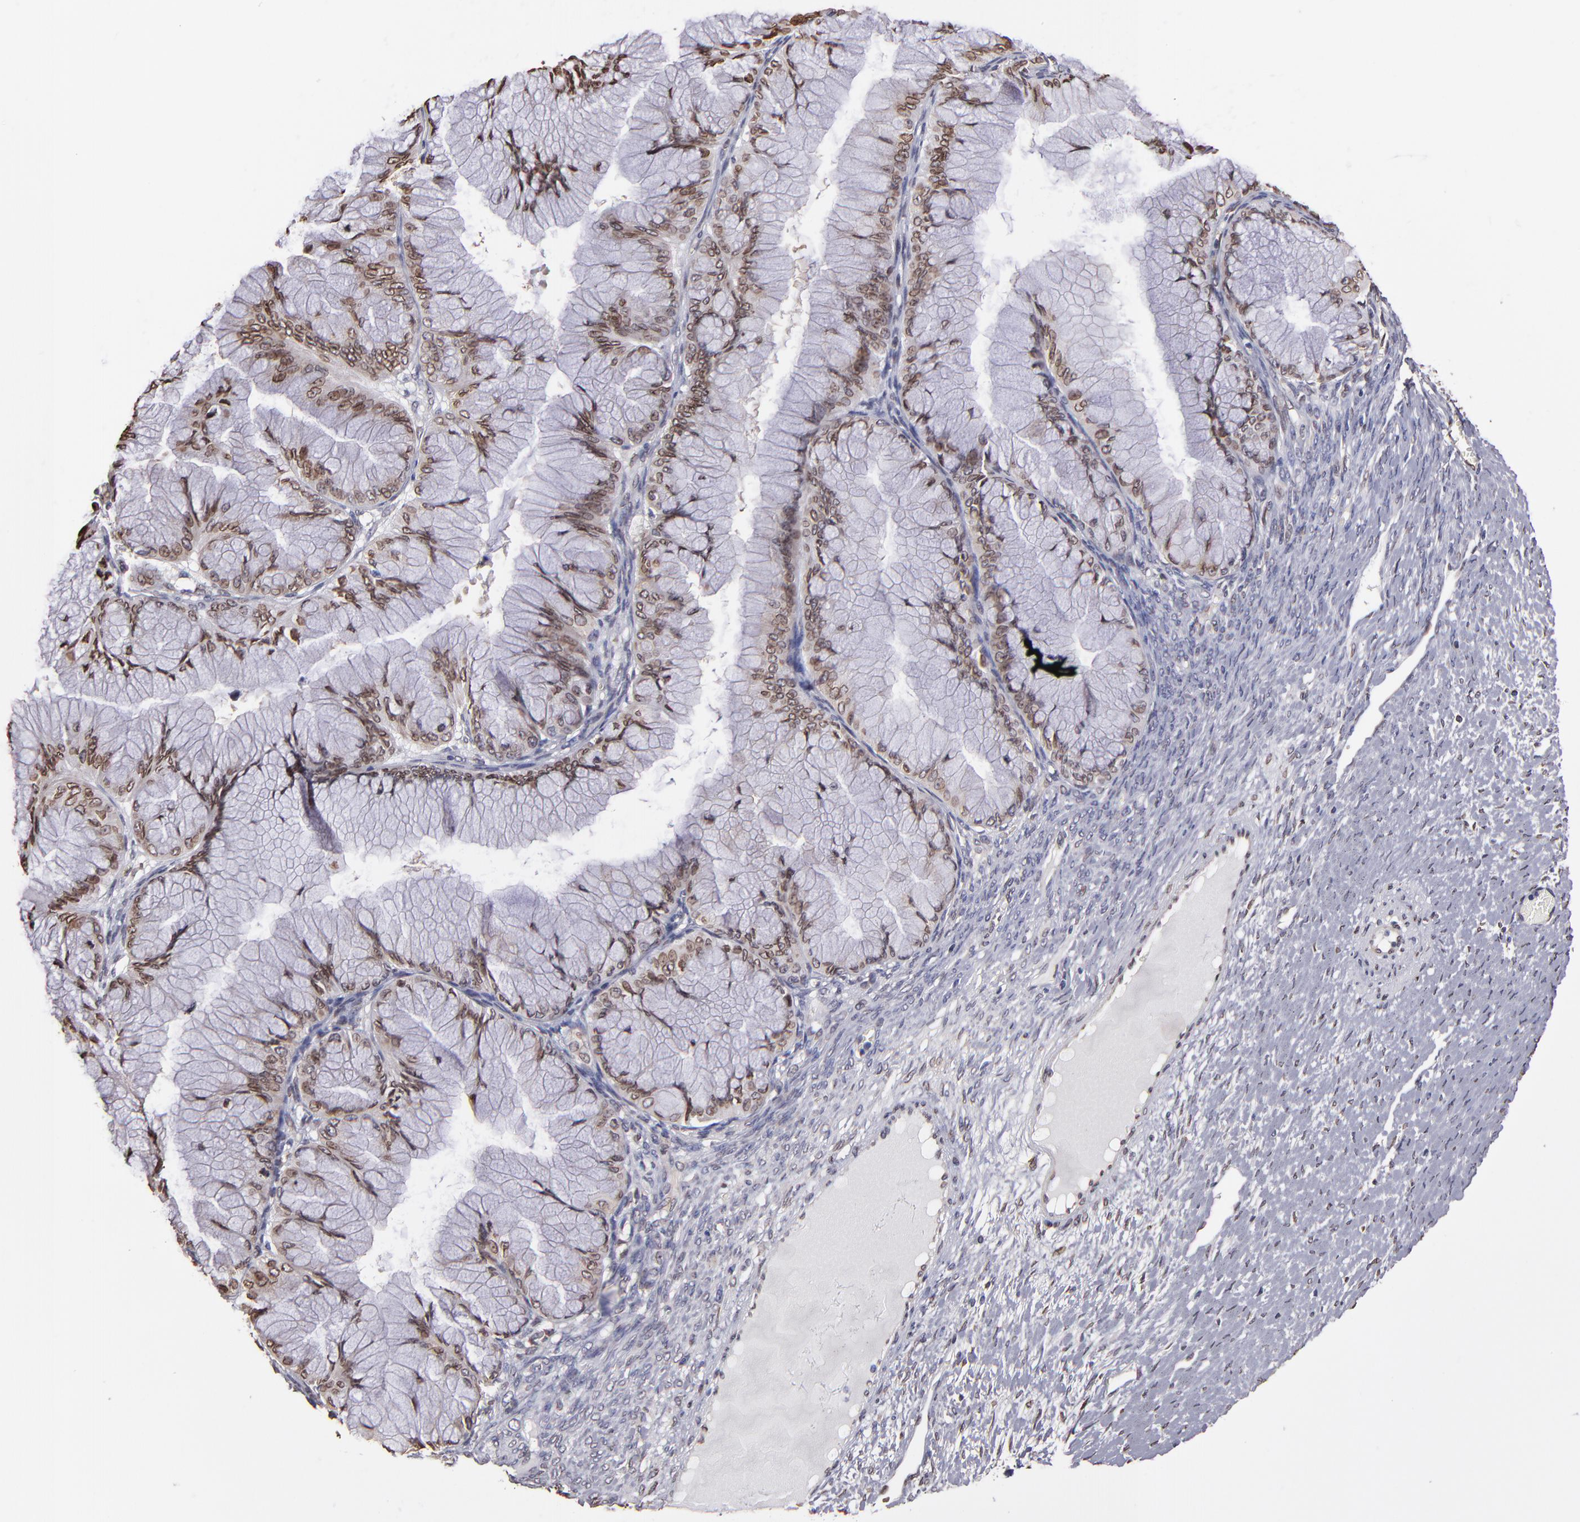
{"staining": {"intensity": "moderate", "quantity": ">75%", "location": "cytoplasmic/membranous,nuclear"}, "tissue": "ovarian cancer", "cell_type": "Tumor cells", "image_type": "cancer", "snomed": [{"axis": "morphology", "description": "Cystadenocarcinoma, mucinous, NOS"}, {"axis": "topography", "description": "Ovary"}], "caption": "This is an image of immunohistochemistry staining of ovarian cancer (mucinous cystadenocarcinoma), which shows moderate expression in the cytoplasmic/membranous and nuclear of tumor cells.", "gene": "PUM3", "patient": {"sex": "female", "age": 63}}